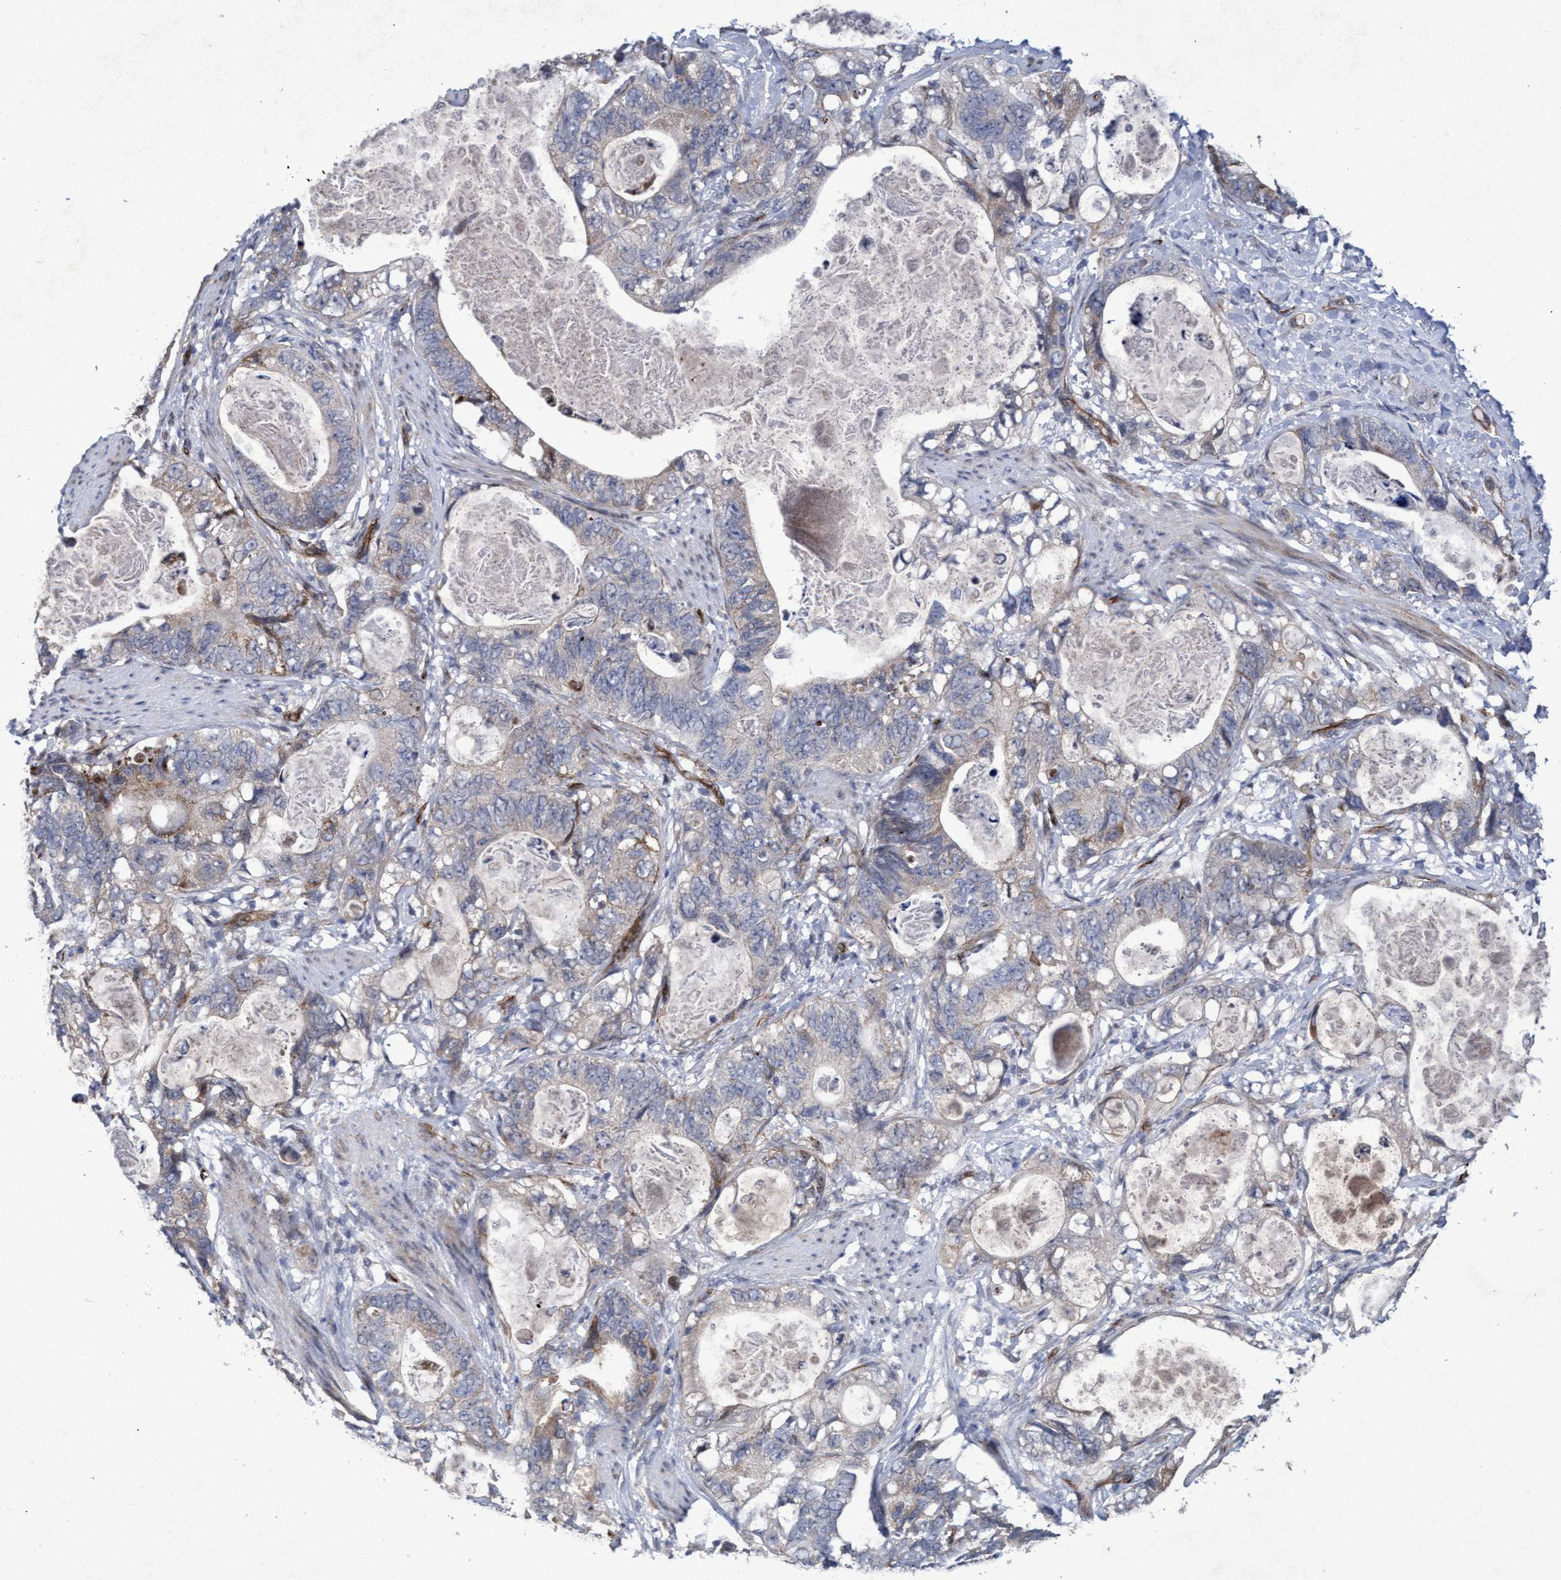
{"staining": {"intensity": "negative", "quantity": "none", "location": "none"}, "tissue": "stomach cancer", "cell_type": "Tumor cells", "image_type": "cancer", "snomed": [{"axis": "morphology", "description": "Normal tissue, NOS"}, {"axis": "morphology", "description": "Adenocarcinoma, NOS"}, {"axis": "topography", "description": "Stomach"}], "caption": "Stomach cancer (adenocarcinoma) was stained to show a protein in brown. There is no significant expression in tumor cells.", "gene": "ZNF750", "patient": {"sex": "female", "age": 89}}